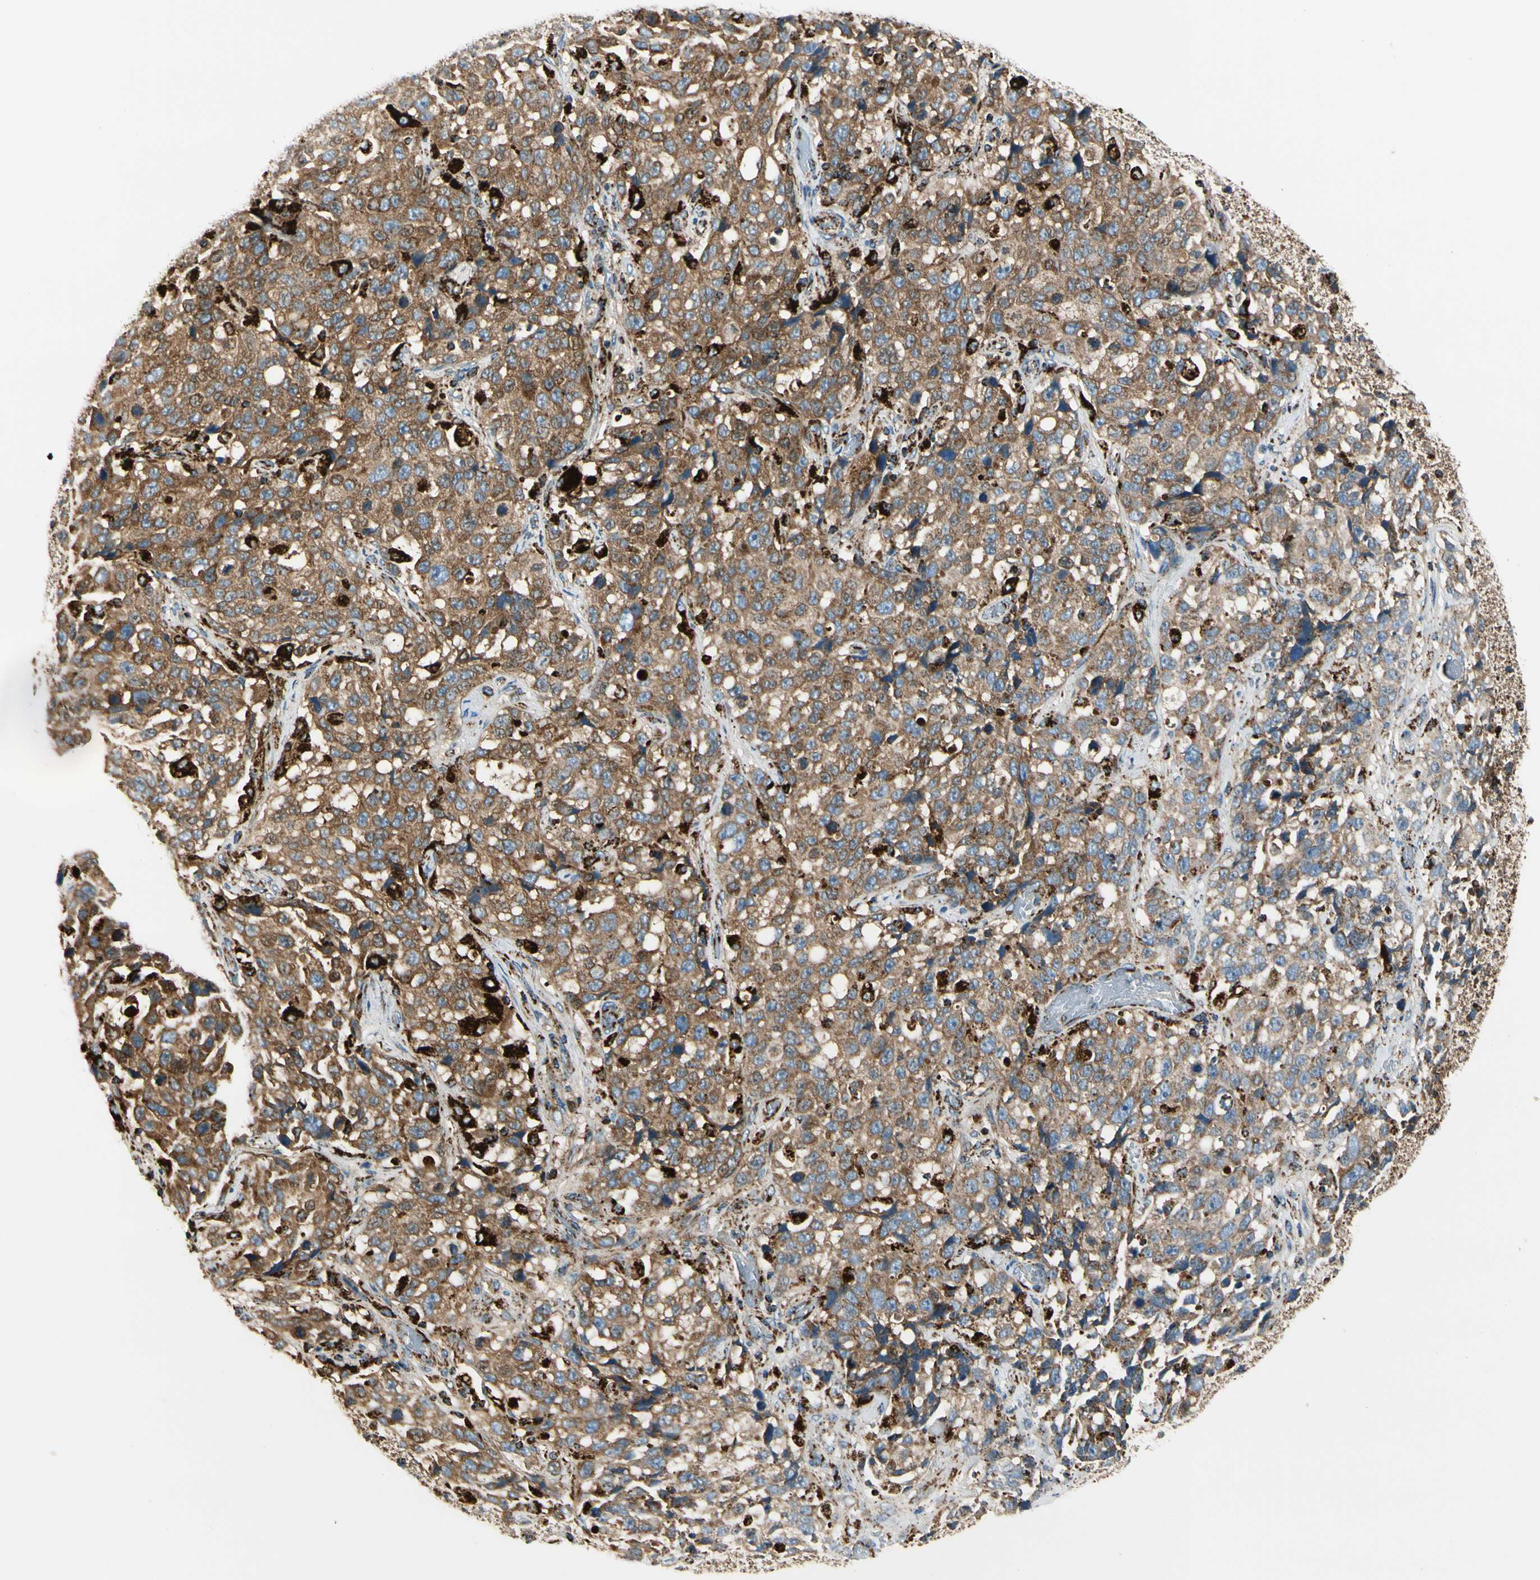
{"staining": {"intensity": "moderate", "quantity": ">75%", "location": "cytoplasmic/membranous"}, "tissue": "stomach cancer", "cell_type": "Tumor cells", "image_type": "cancer", "snomed": [{"axis": "morphology", "description": "Normal tissue, NOS"}, {"axis": "morphology", "description": "Adenocarcinoma, NOS"}, {"axis": "topography", "description": "Stomach"}], "caption": "A brown stain highlights moderate cytoplasmic/membranous staining of a protein in human stomach adenocarcinoma tumor cells.", "gene": "ME2", "patient": {"sex": "male", "age": 48}}